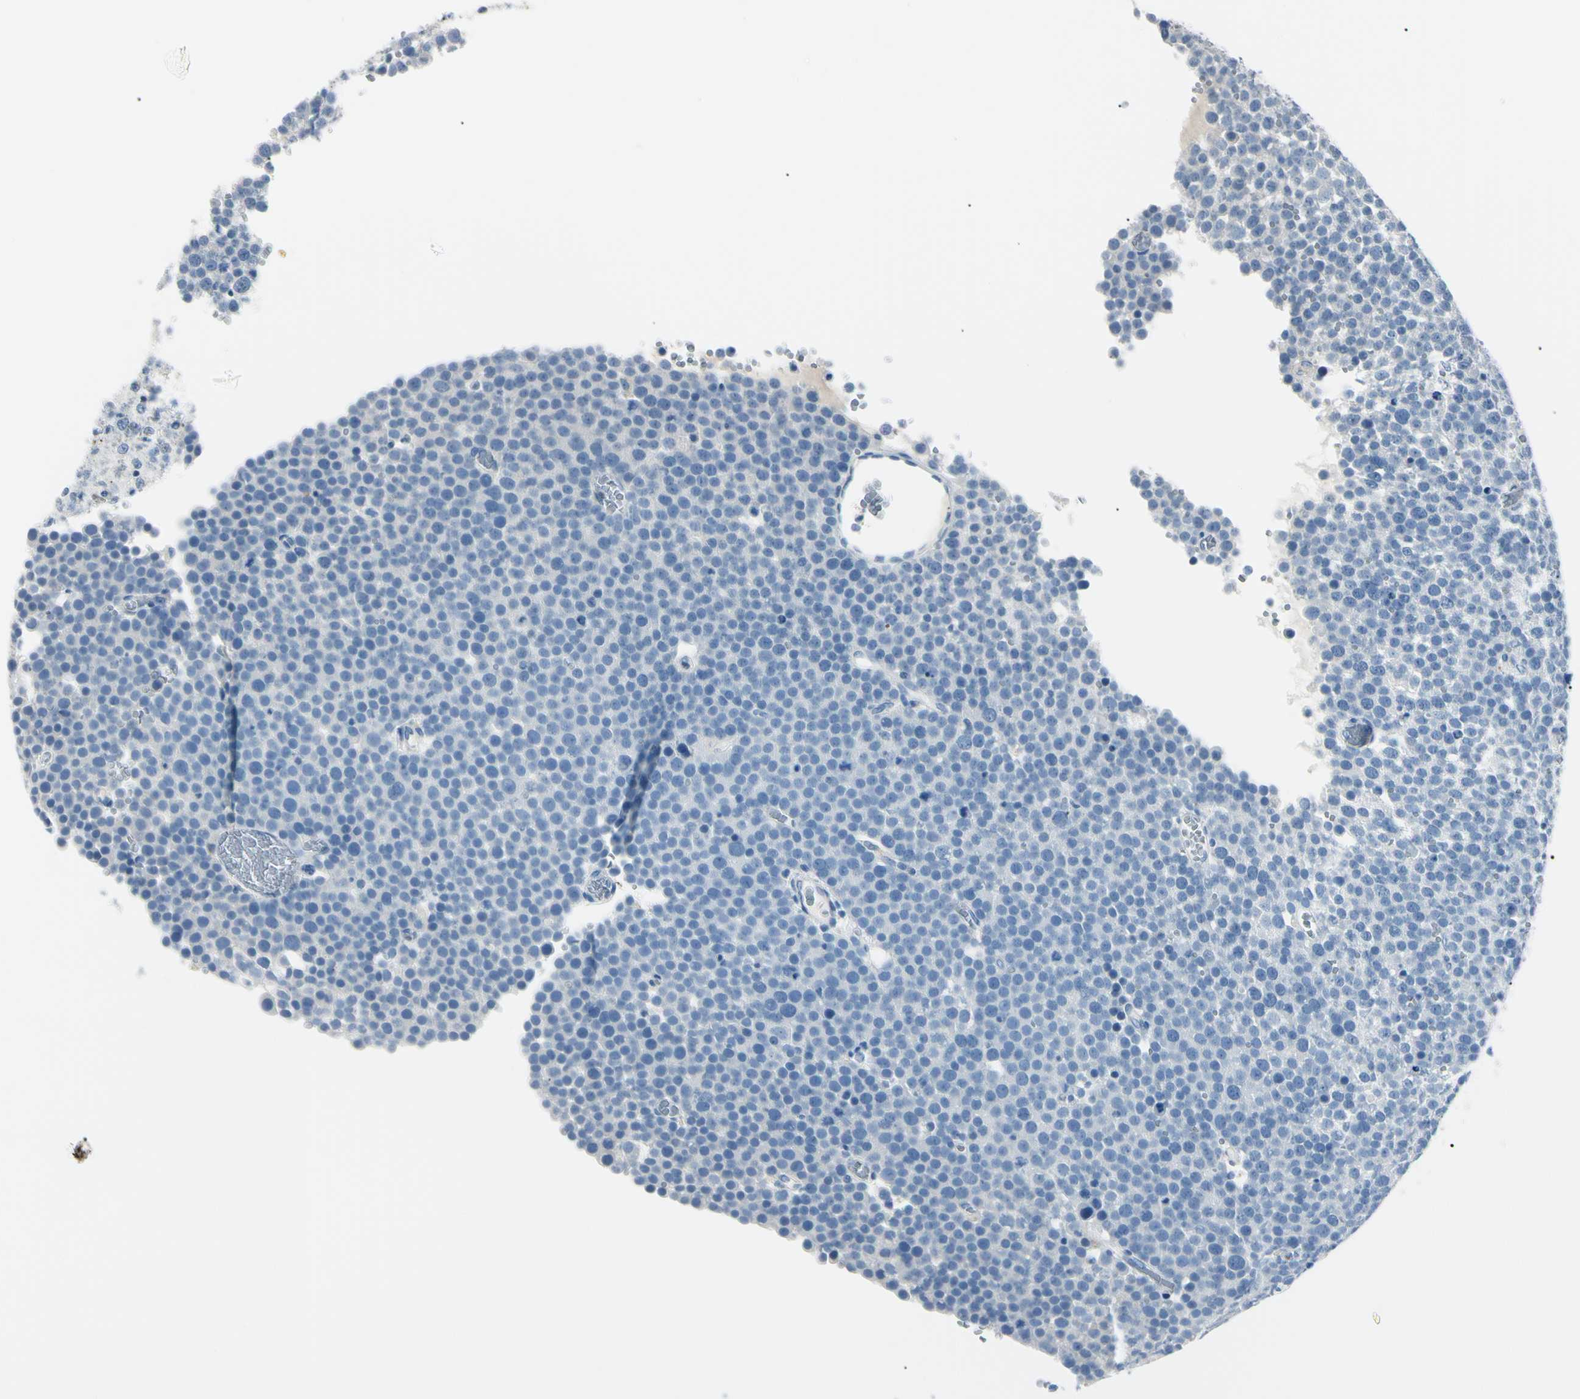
{"staining": {"intensity": "negative", "quantity": "none", "location": "none"}, "tissue": "testis cancer", "cell_type": "Tumor cells", "image_type": "cancer", "snomed": [{"axis": "morphology", "description": "Seminoma, NOS"}, {"axis": "topography", "description": "Testis"}], "caption": "A photomicrograph of human testis cancer (seminoma) is negative for staining in tumor cells.", "gene": "CA2", "patient": {"sex": "male", "age": 71}}